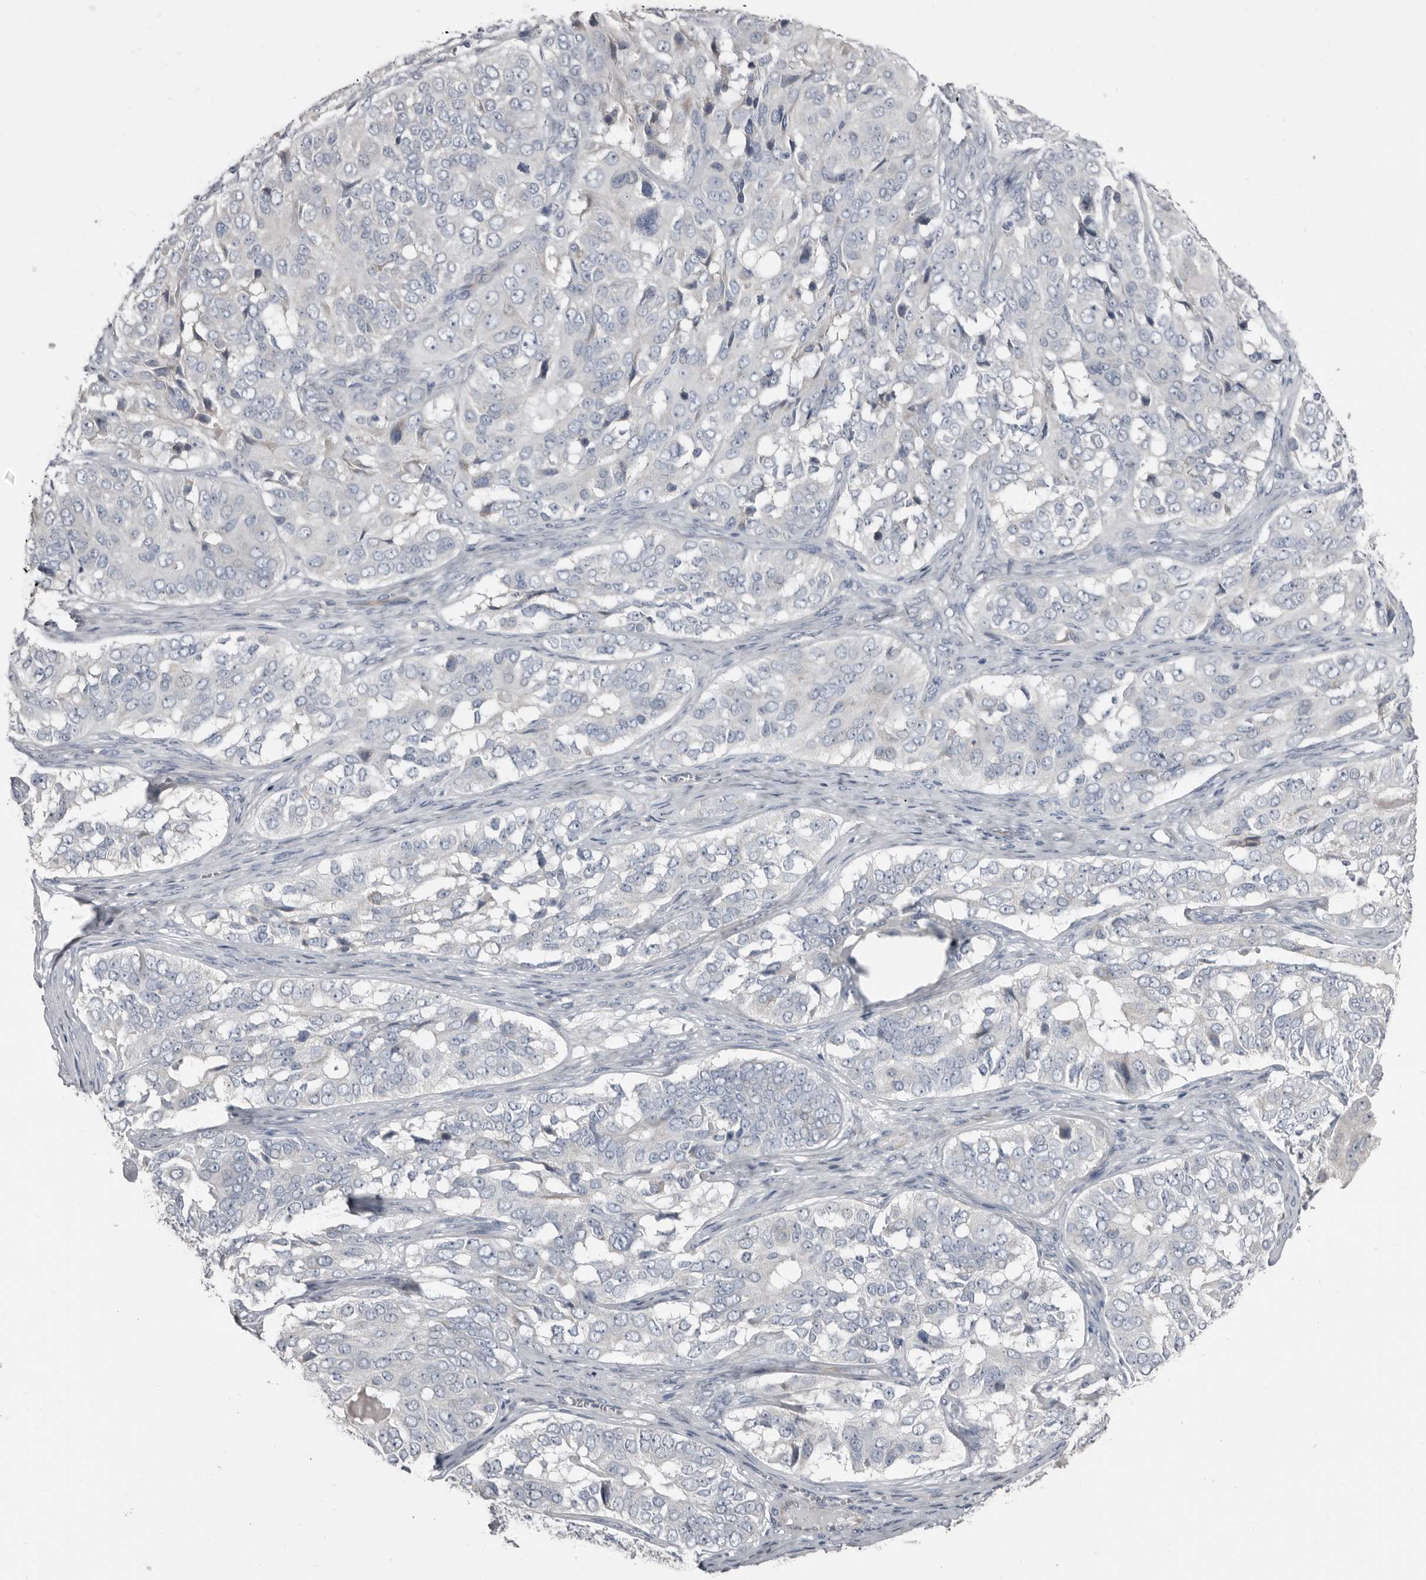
{"staining": {"intensity": "negative", "quantity": "none", "location": "none"}, "tissue": "ovarian cancer", "cell_type": "Tumor cells", "image_type": "cancer", "snomed": [{"axis": "morphology", "description": "Carcinoma, endometroid"}, {"axis": "topography", "description": "Ovary"}], "caption": "Tumor cells show no significant staining in ovarian cancer.", "gene": "ZNF114", "patient": {"sex": "female", "age": 51}}